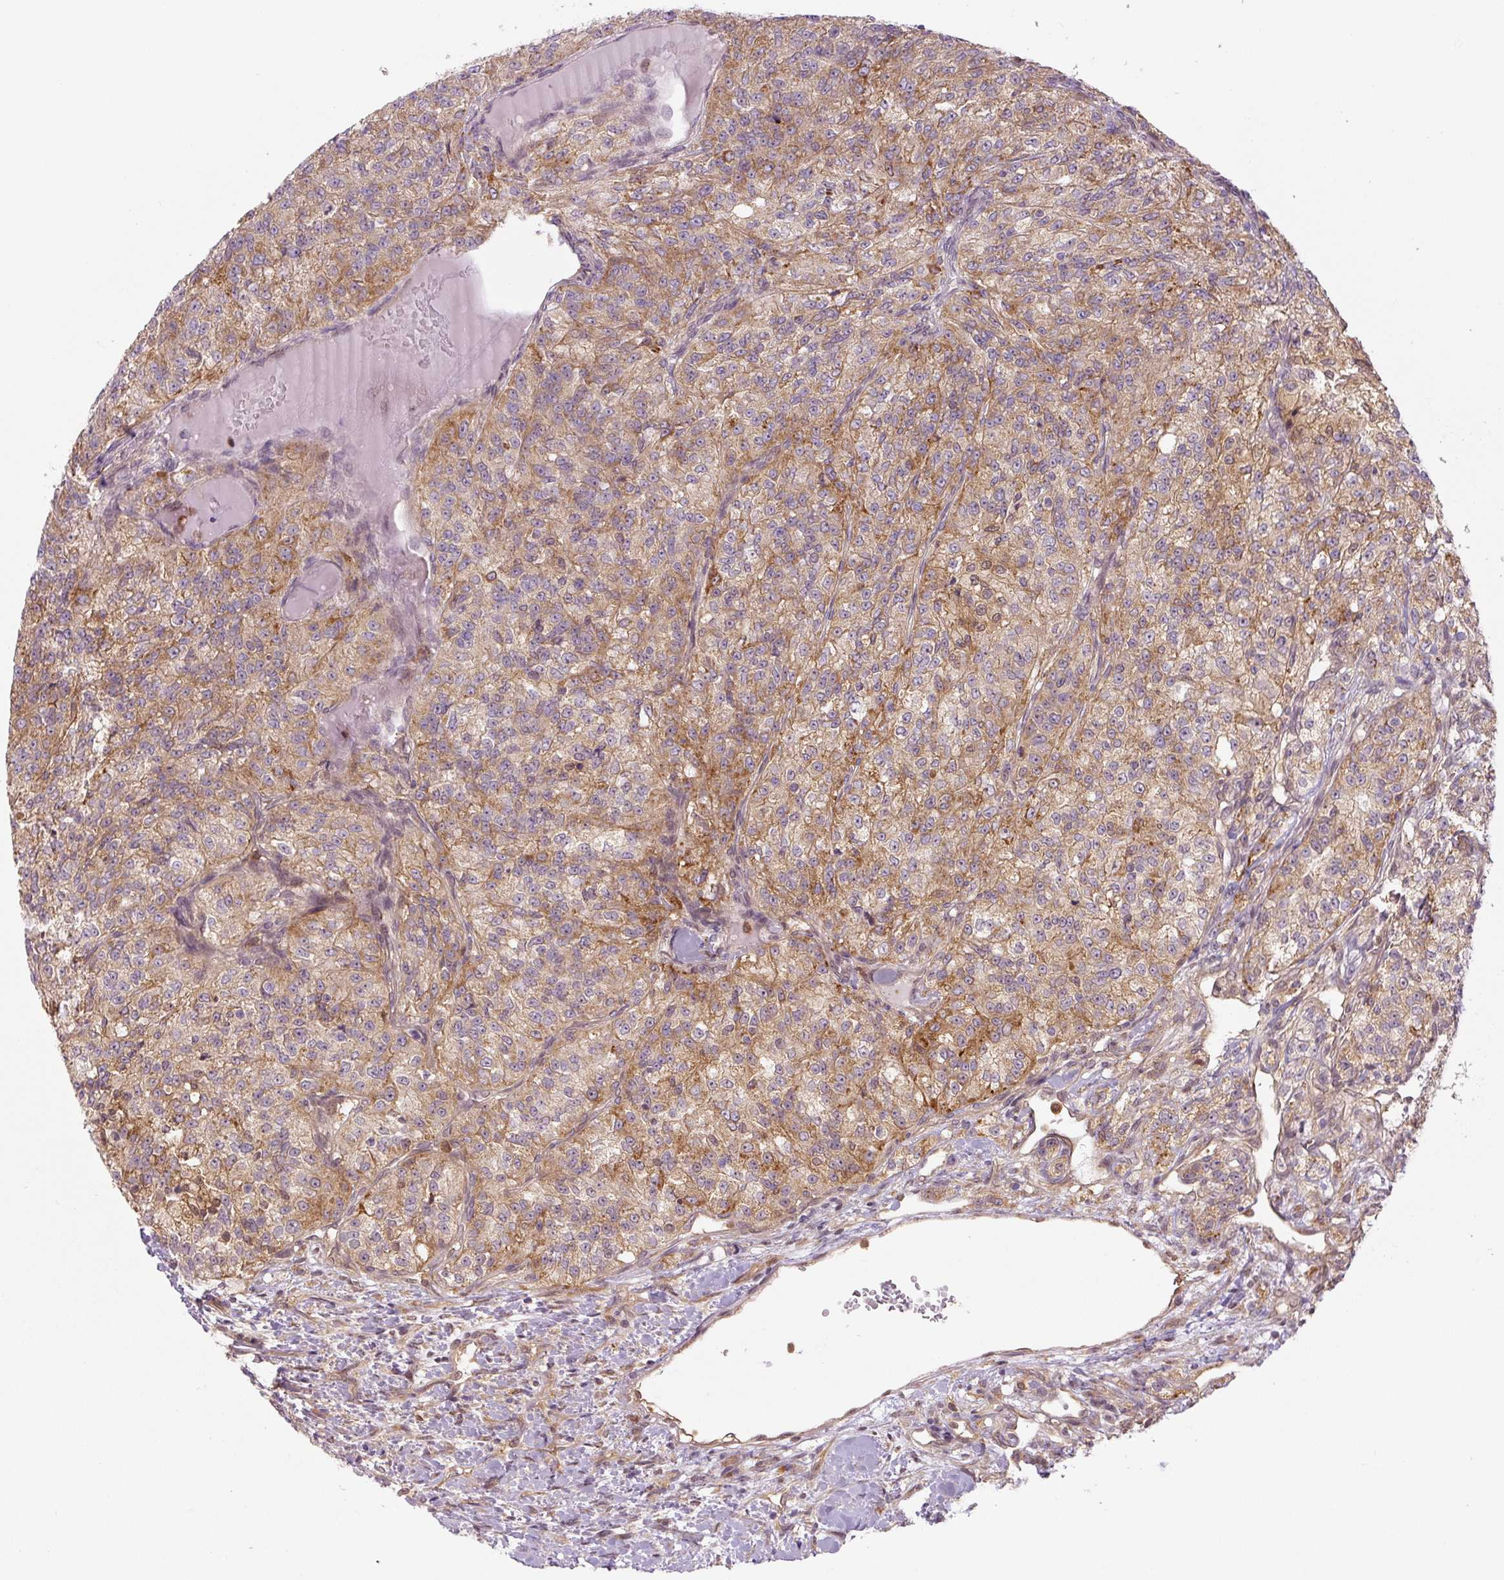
{"staining": {"intensity": "moderate", "quantity": ">75%", "location": "cytoplasmic/membranous"}, "tissue": "renal cancer", "cell_type": "Tumor cells", "image_type": "cancer", "snomed": [{"axis": "morphology", "description": "Adenocarcinoma, NOS"}, {"axis": "topography", "description": "Kidney"}], "caption": "IHC histopathology image of renal cancer (adenocarcinoma) stained for a protein (brown), which reveals medium levels of moderate cytoplasmic/membranous staining in approximately >75% of tumor cells.", "gene": "ZSWIM7", "patient": {"sex": "female", "age": 63}}